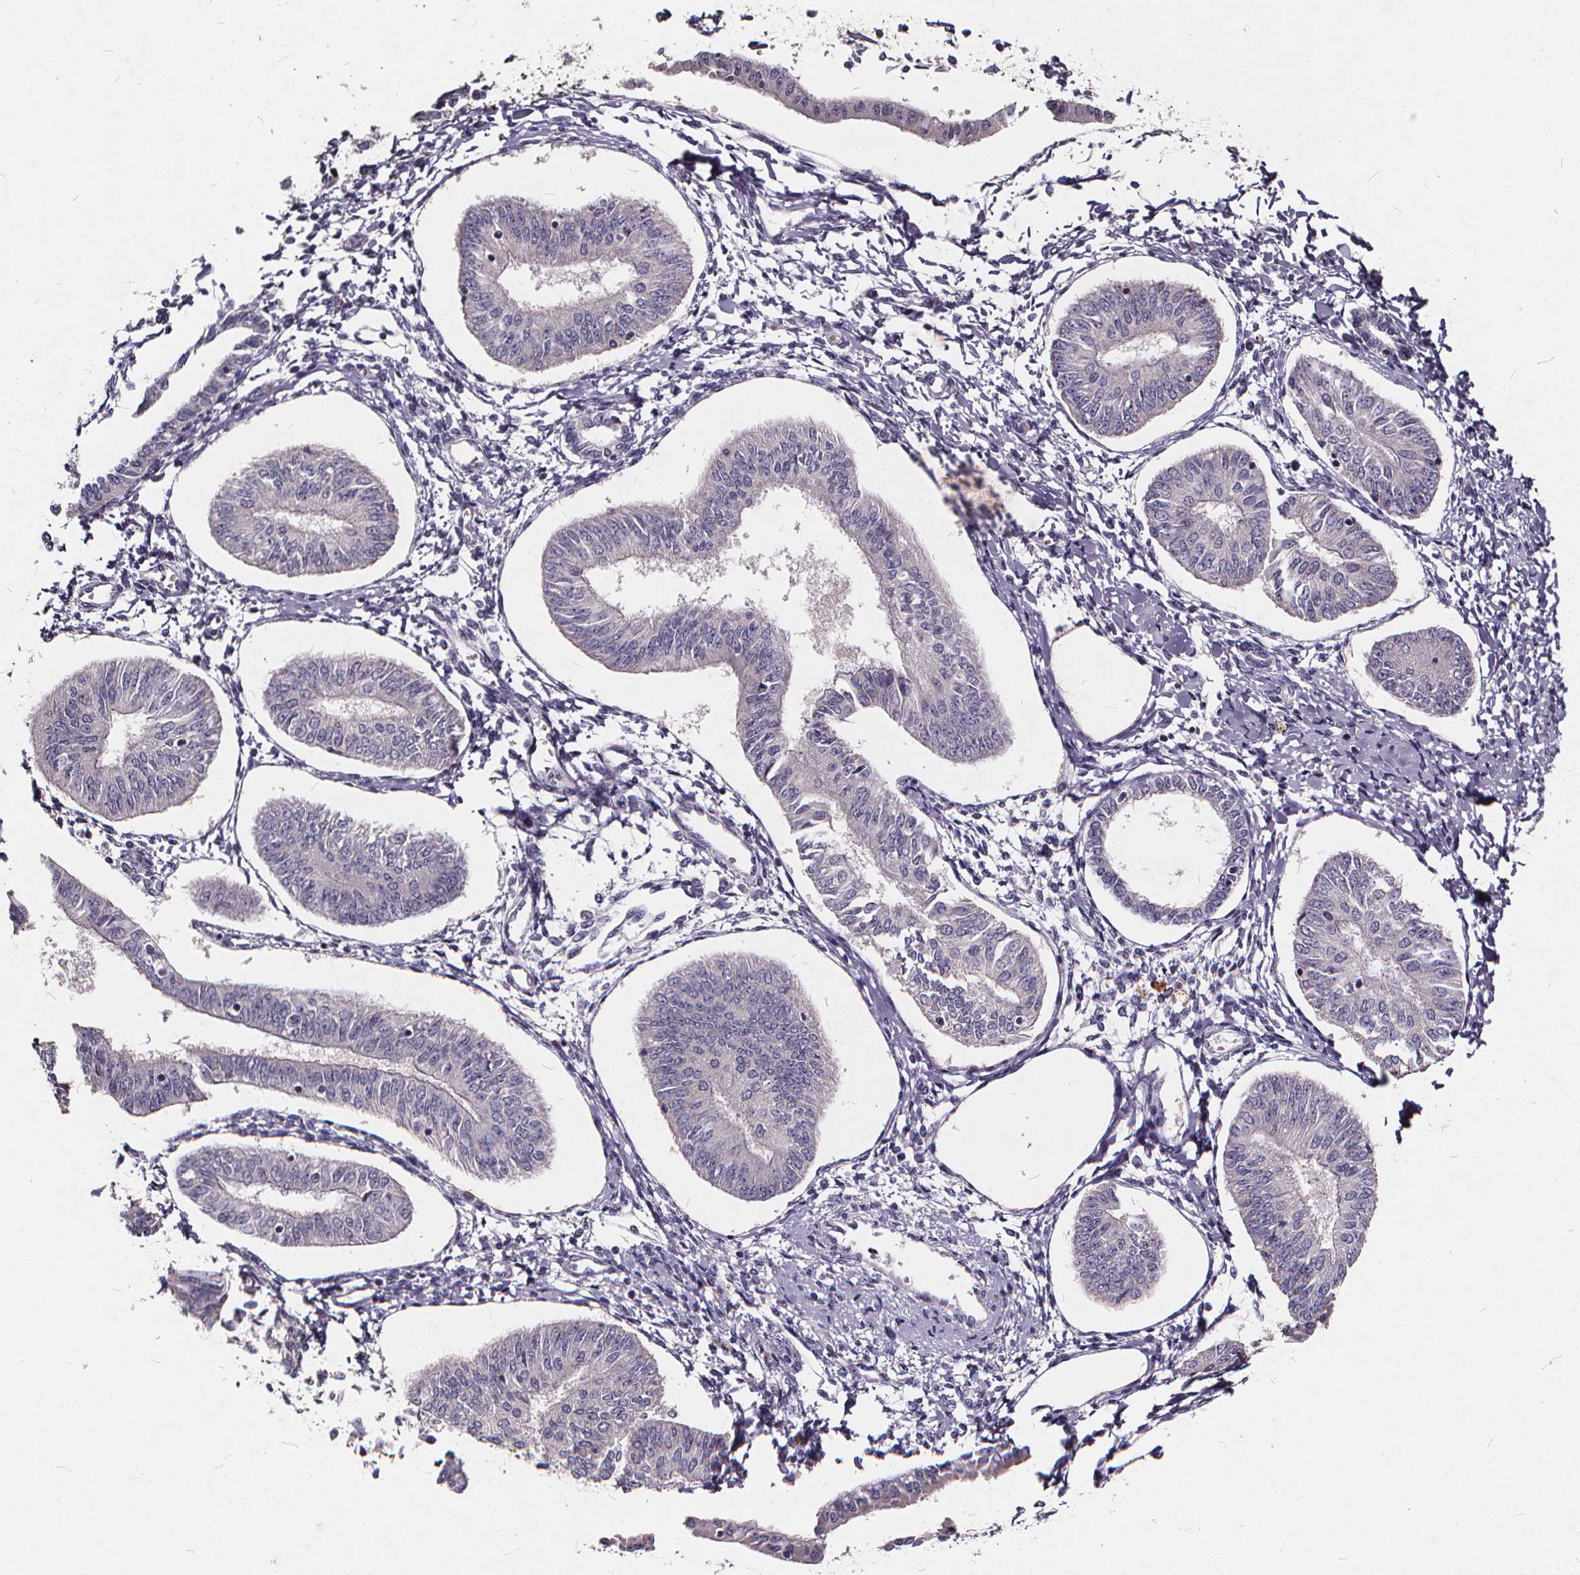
{"staining": {"intensity": "negative", "quantity": "none", "location": "none"}, "tissue": "endometrial cancer", "cell_type": "Tumor cells", "image_type": "cancer", "snomed": [{"axis": "morphology", "description": "Adenocarcinoma, NOS"}, {"axis": "topography", "description": "Endometrium"}], "caption": "The histopathology image demonstrates no significant expression in tumor cells of endometrial cancer. The staining is performed using DAB (3,3'-diaminobenzidine) brown chromogen with nuclei counter-stained in using hematoxylin.", "gene": "TSPAN14", "patient": {"sex": "female", "age": 58}}